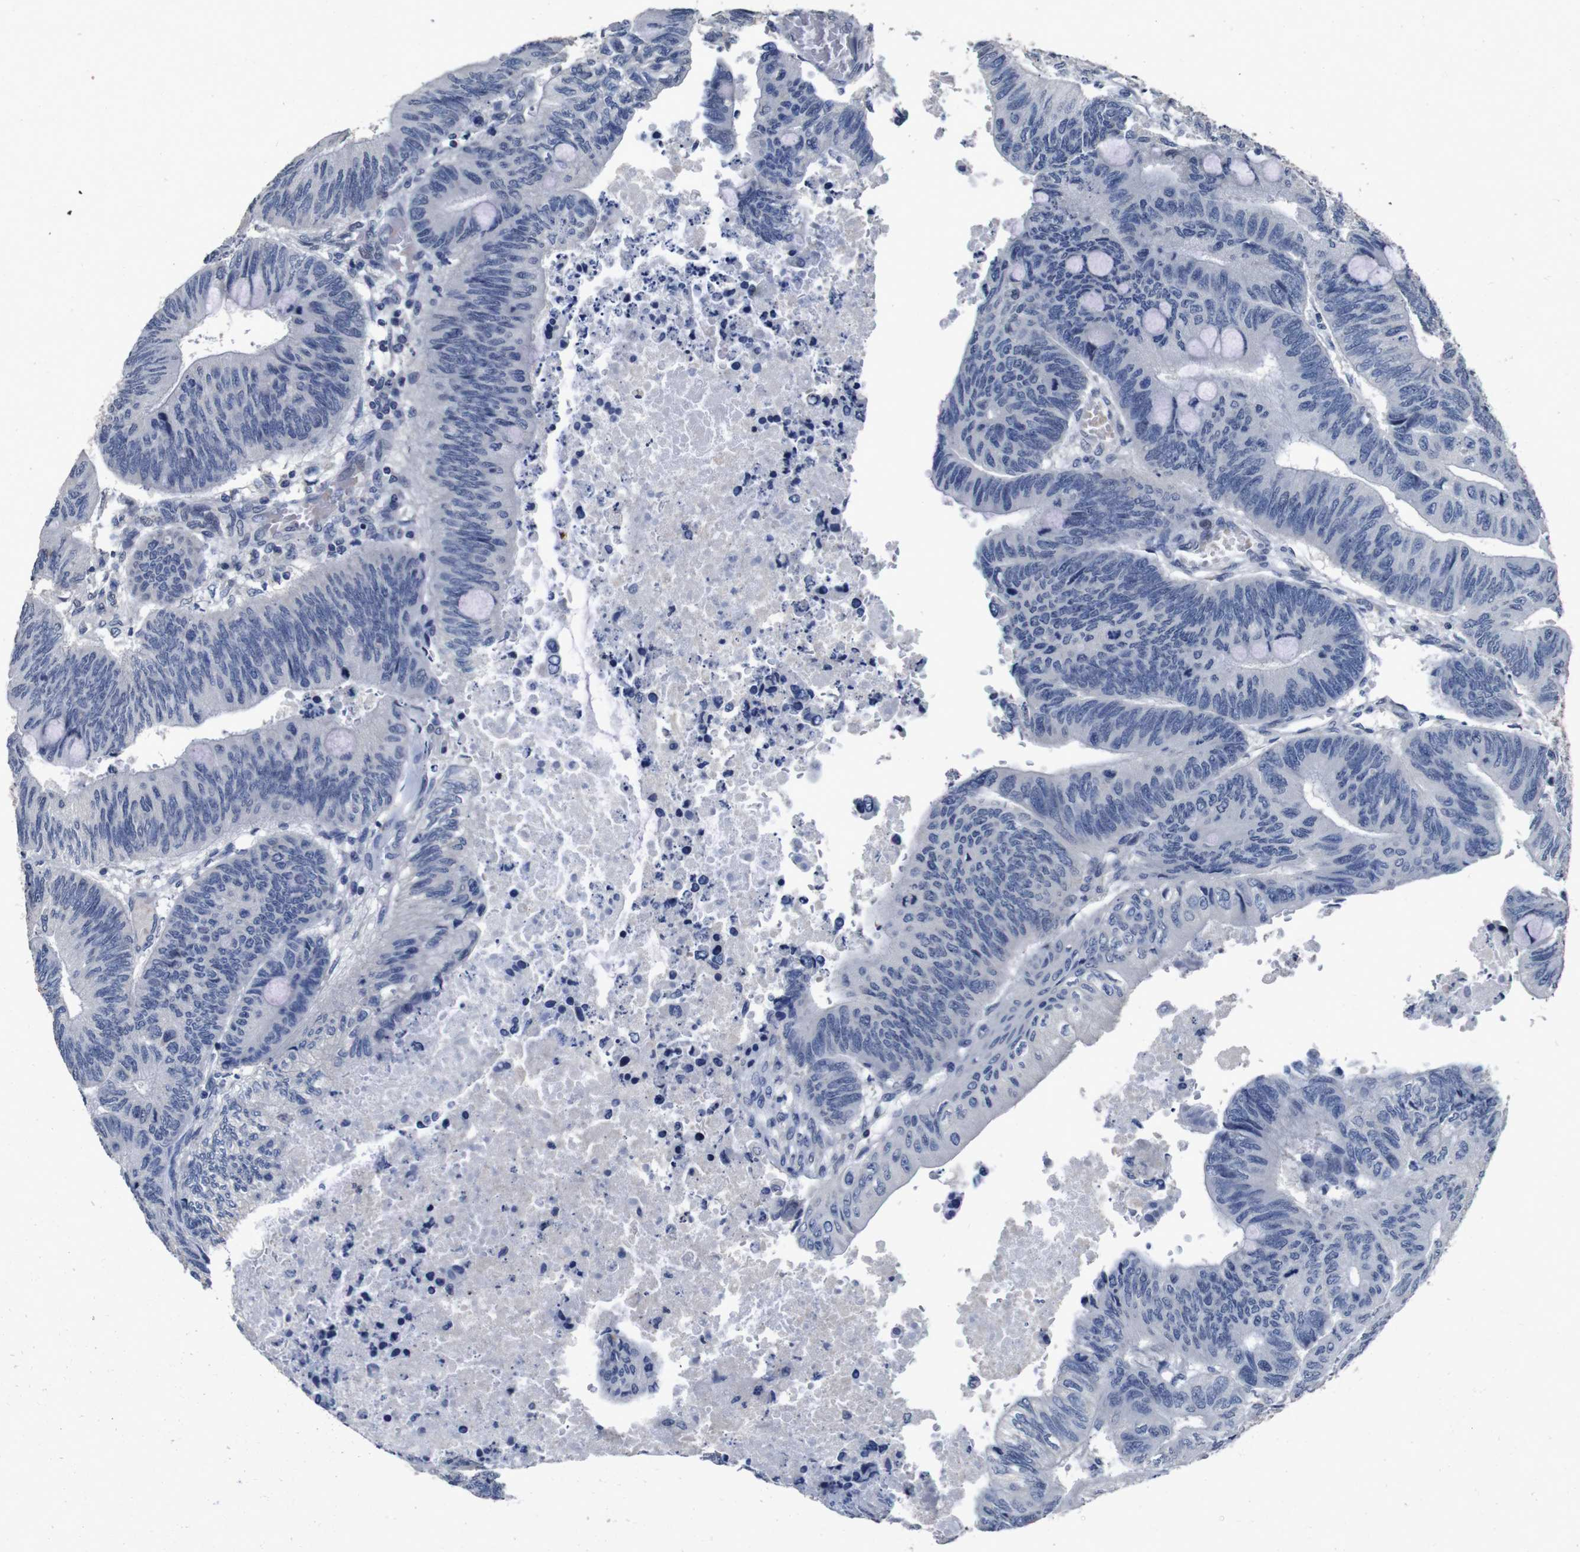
{"staining": {"intensity": "negative", "quantity": "none", "location": "none"}, "tissue": "colorectal cancer", "cell_type": "Tumor cells", "image_type": "cancer", "snomed": [{"axis": "morphology", "description": "Normal tissue, NOS"}, {"axis": "morphology", "description": "Adenocarcinoma, NOS"}, {"axis": "topography", "description": "Rectum"}, {"axis": "topography", "description": "Peripheral nerve tissue"}], "caption": "DAB immunohistochemical staining of human adenocarcinoma (colorectal) displays no significant expression in tumor cells.", "gene": "AKT3", "patient": {"sex": "male", "age": 92}}